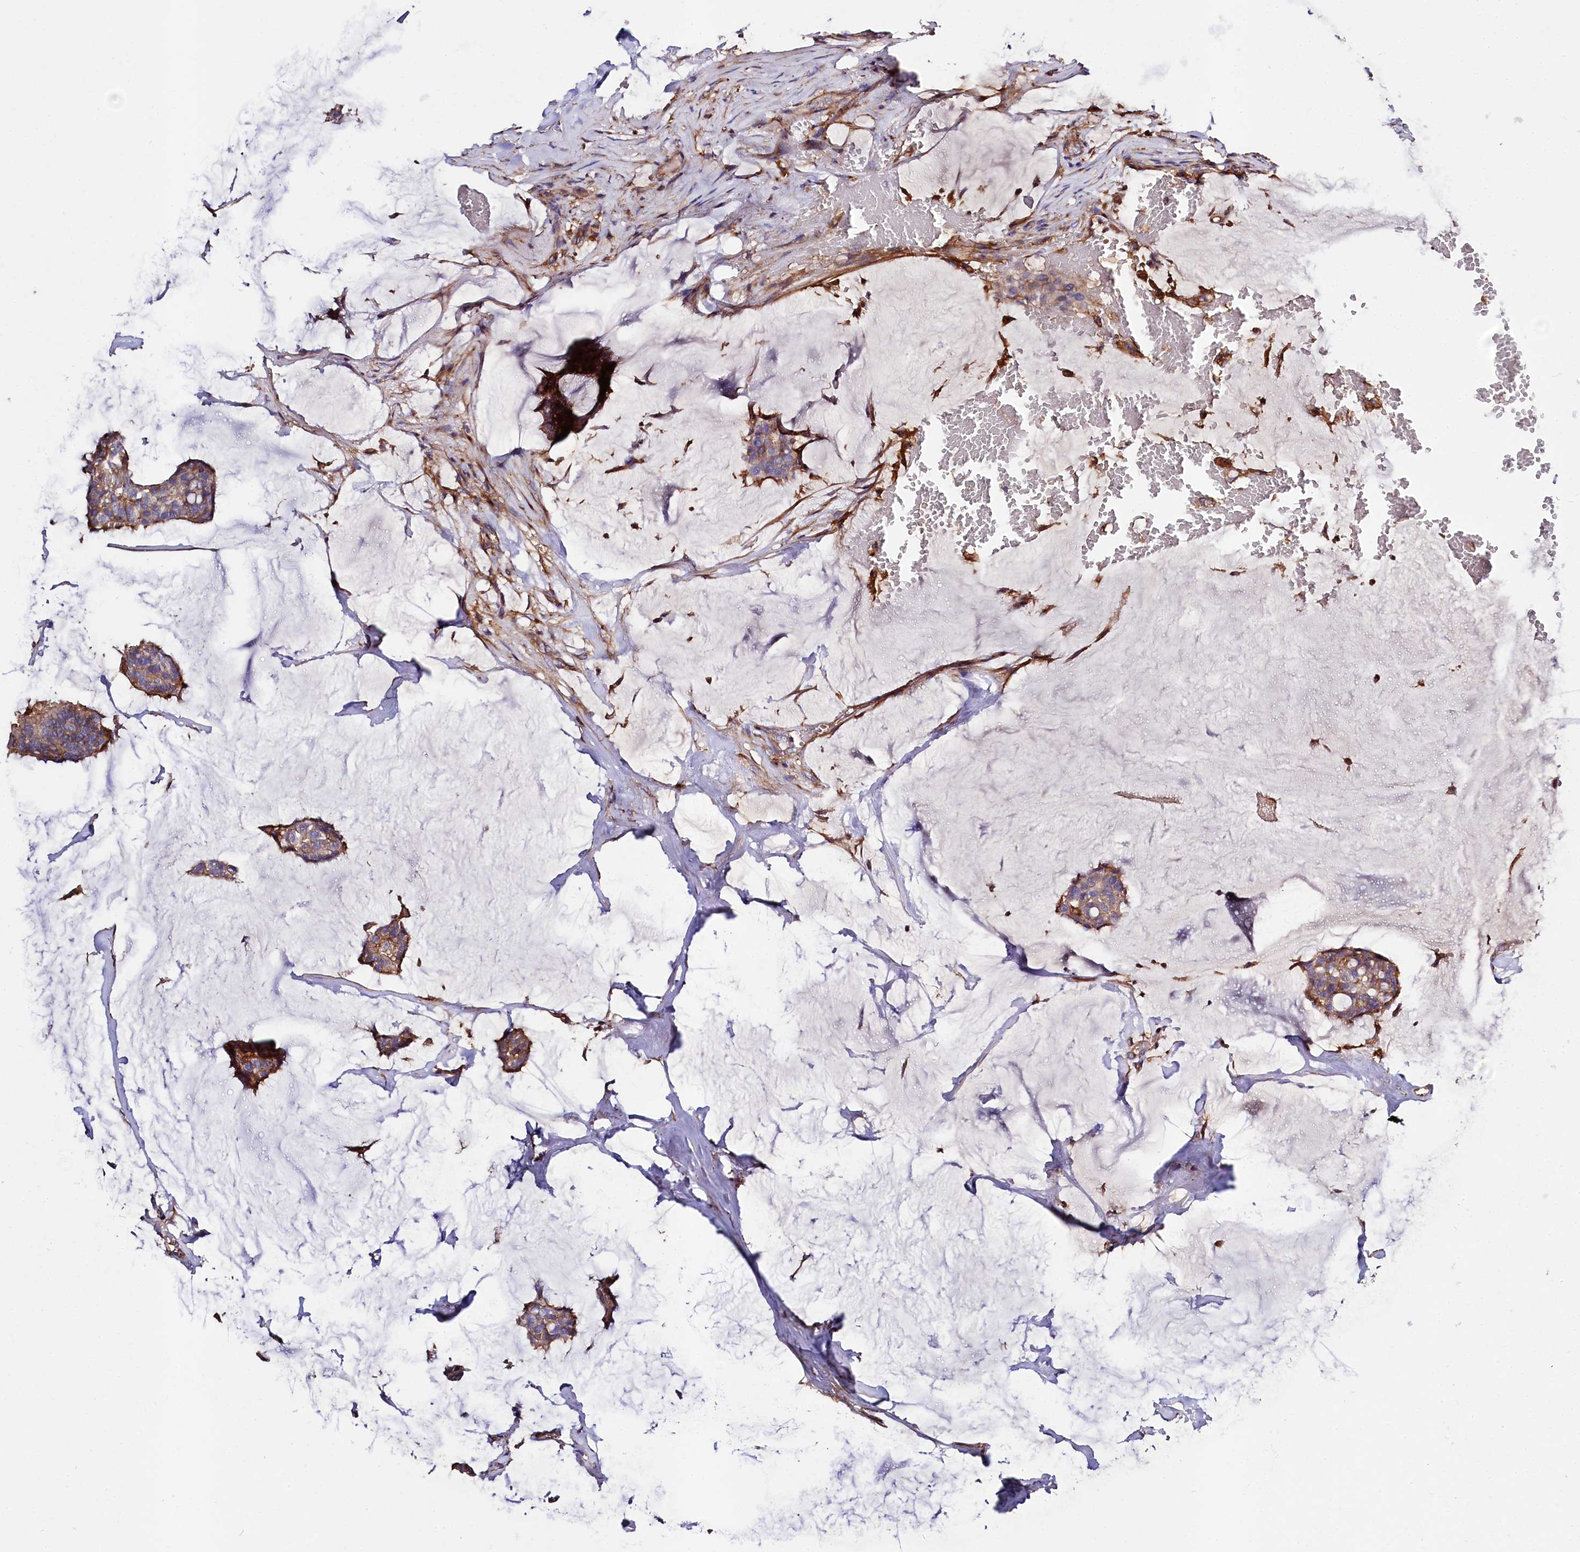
{"staining": {"intensity": "moderate", "quantity": "<25%", "location": "cytoplasmic/membranous"}, "tissue": "breast cancer", "cell_type": "Tumor cells", "image_type": "cancer", "snomed": [{"axis": "morphology", "description": "Duct carcinoma"}, {"axis": "topography", "description": "Breast"}], "caption": "Immunohistochemical staining of human breast invasive ductal carcinoma exhibits low levels of moderate cytoplasmic/membranous protein staining in about <25% of tumor cells.", "gene": "ANO6", "patient": {"sex": "female", "age": 93}}